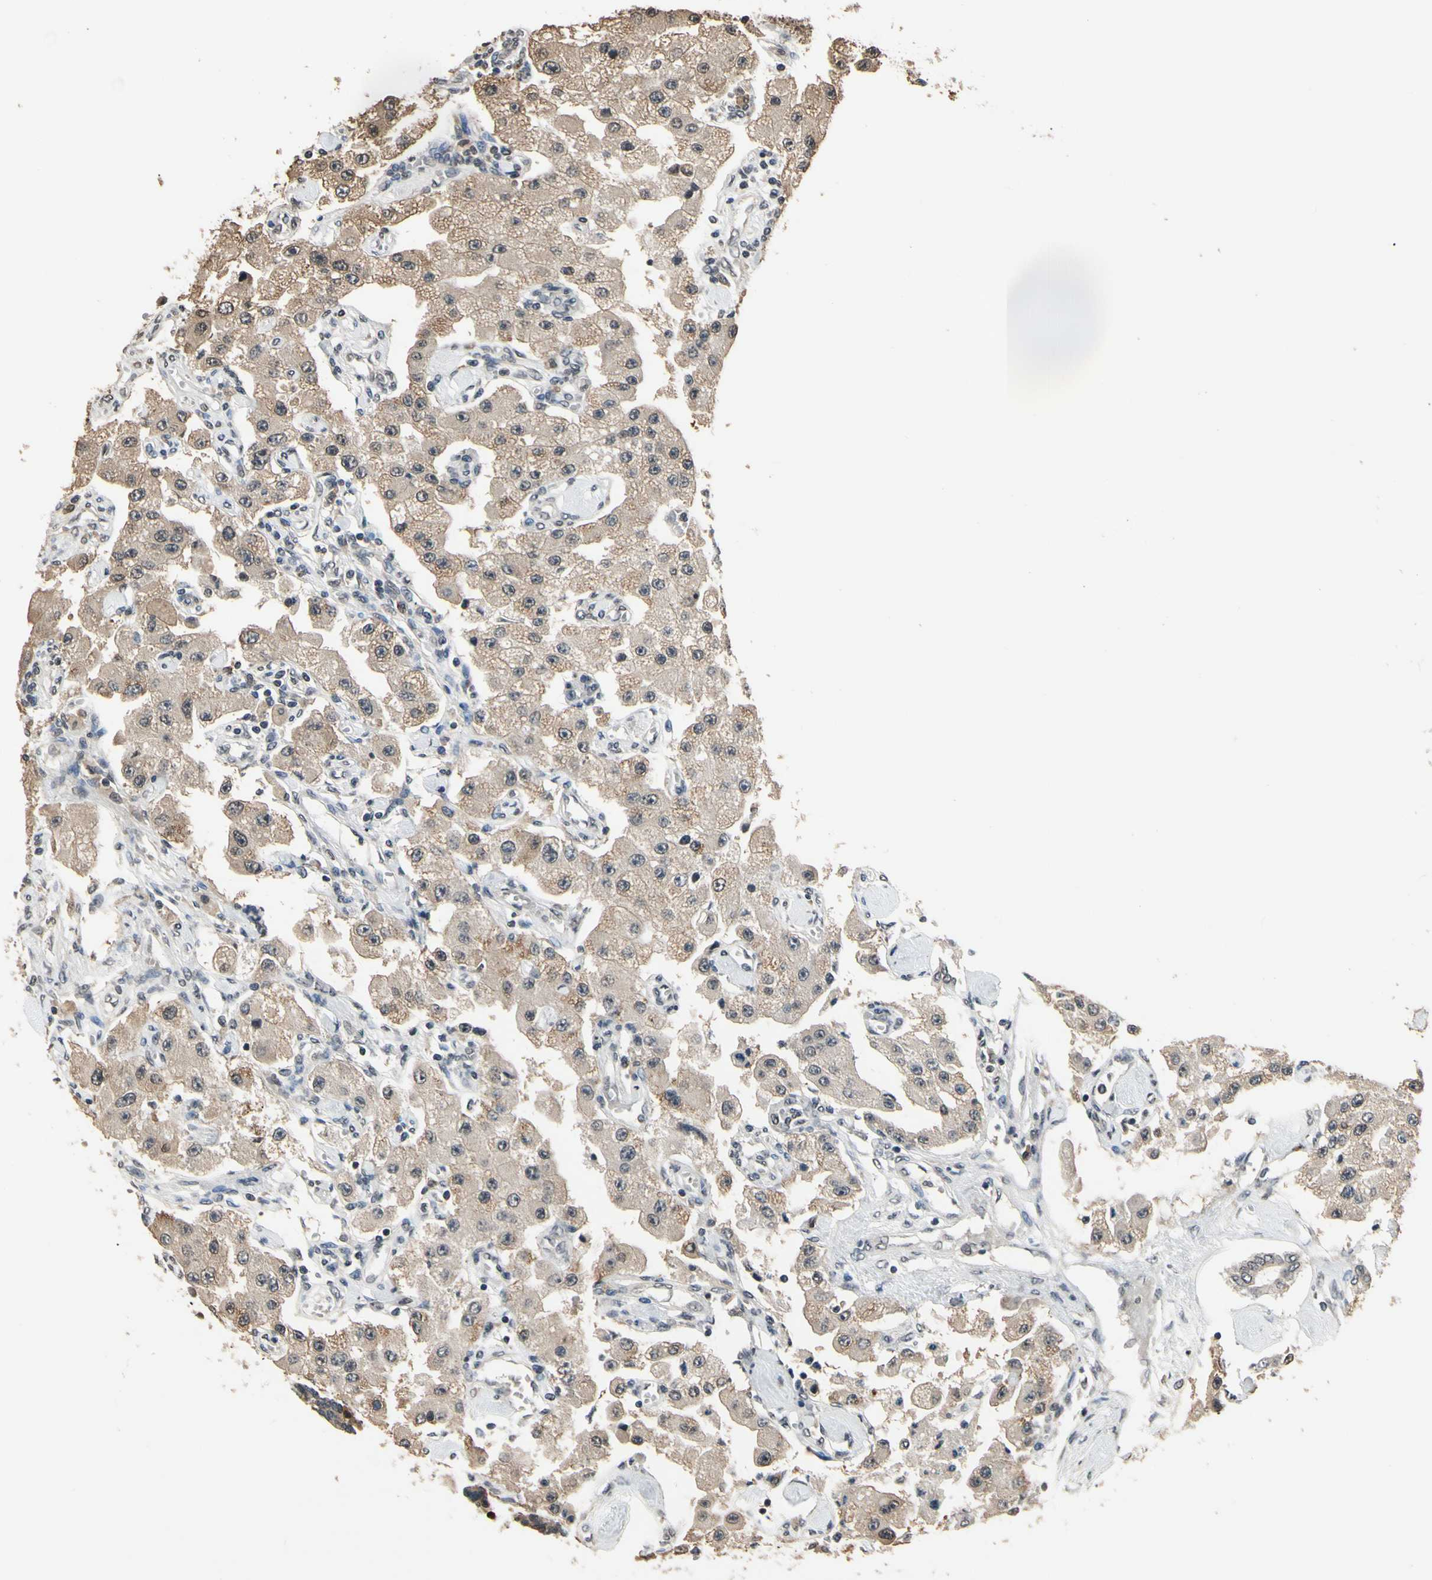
{"staining": {"intensity": "moderate", "quantity": ">75%", "location": "cytoplasmic/membranous"}, "tissue": "carcinoid", "cell_type": "Tumor cells", "image_type": "cancer", "snomed": [{"axis": "morphology", "description": "Carcinoid, malignant, NOS"}, {"axis": "topography", "description": "Pancreas"}], "caption": "Immunohistochemistry (IHC) micrograph of neoplastic tissue: carcinoid stained using immunohistochemistry shows medium levels of moderate protein expression localized specifically in the cytoplasmic/membranous of tumor cells, appearing as a cytoplasmic/membranous brown color.", "gene": "GCLC", "patient": {"sex": "male", "age": 41}}